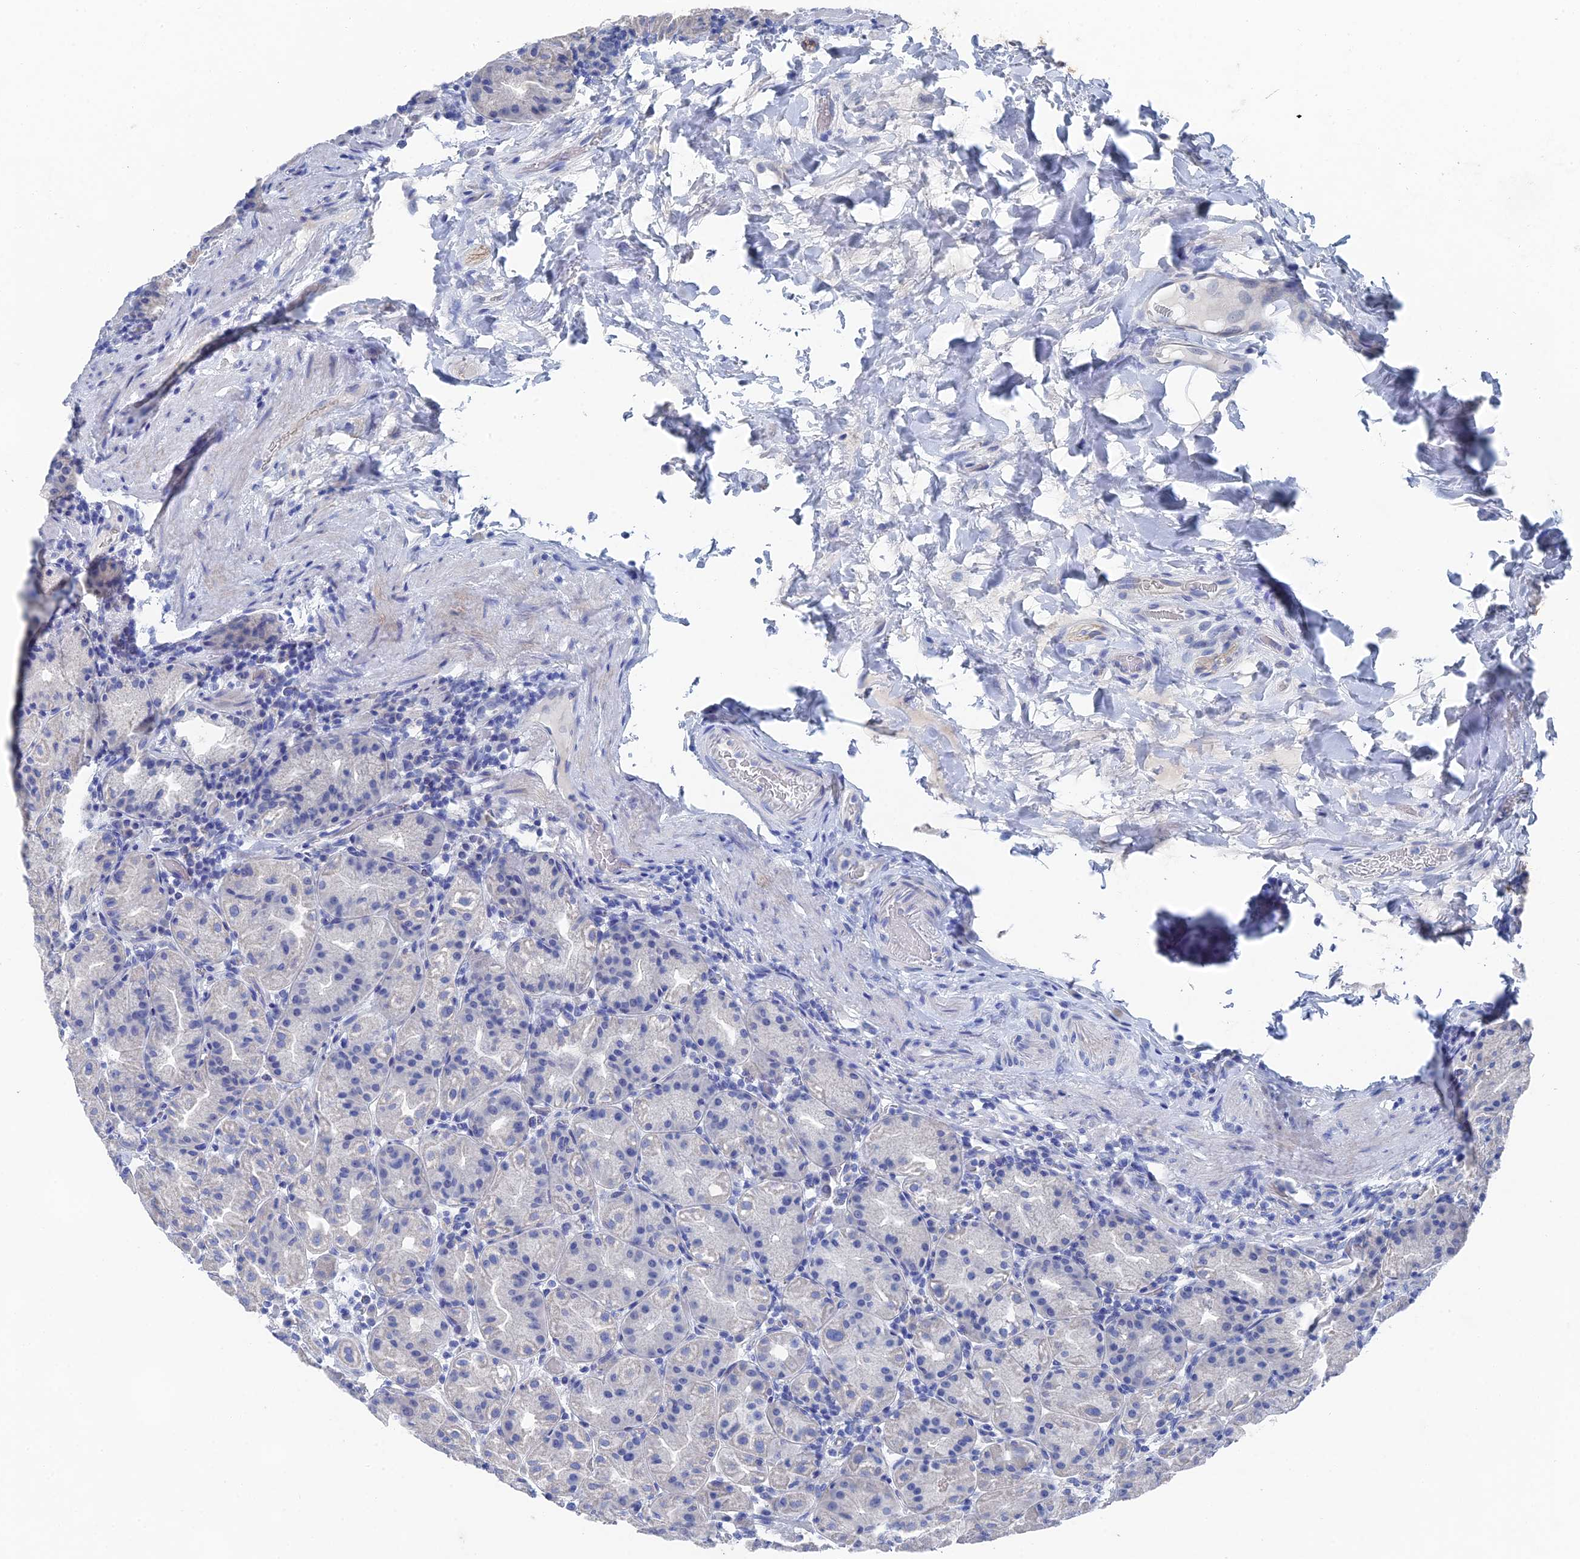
{"staining": {"intensity": "negative", "quantity": "none", "location": "none"}, "tissue": "stomach", "cell_type": "Glandular cells", "image_type": "normal", "snomed": [{"axis": "morphology", "description": "Normal tissue, NOS"}, {"axis": "topography", "description": "Stomach"}], "caption": "Immunohistochemistry (IHC) micrograph of unremarkable stomach: human stomach stained with DAB exhibits no significant protein positivity in glandular cells. Brightfield microscopy of immunohistochemistry stained with DAB (brown) and hematoxylin (blue), captured at high magnification.", "gene": "GFAP", "patient": {"sex": "female", "age": 79}}